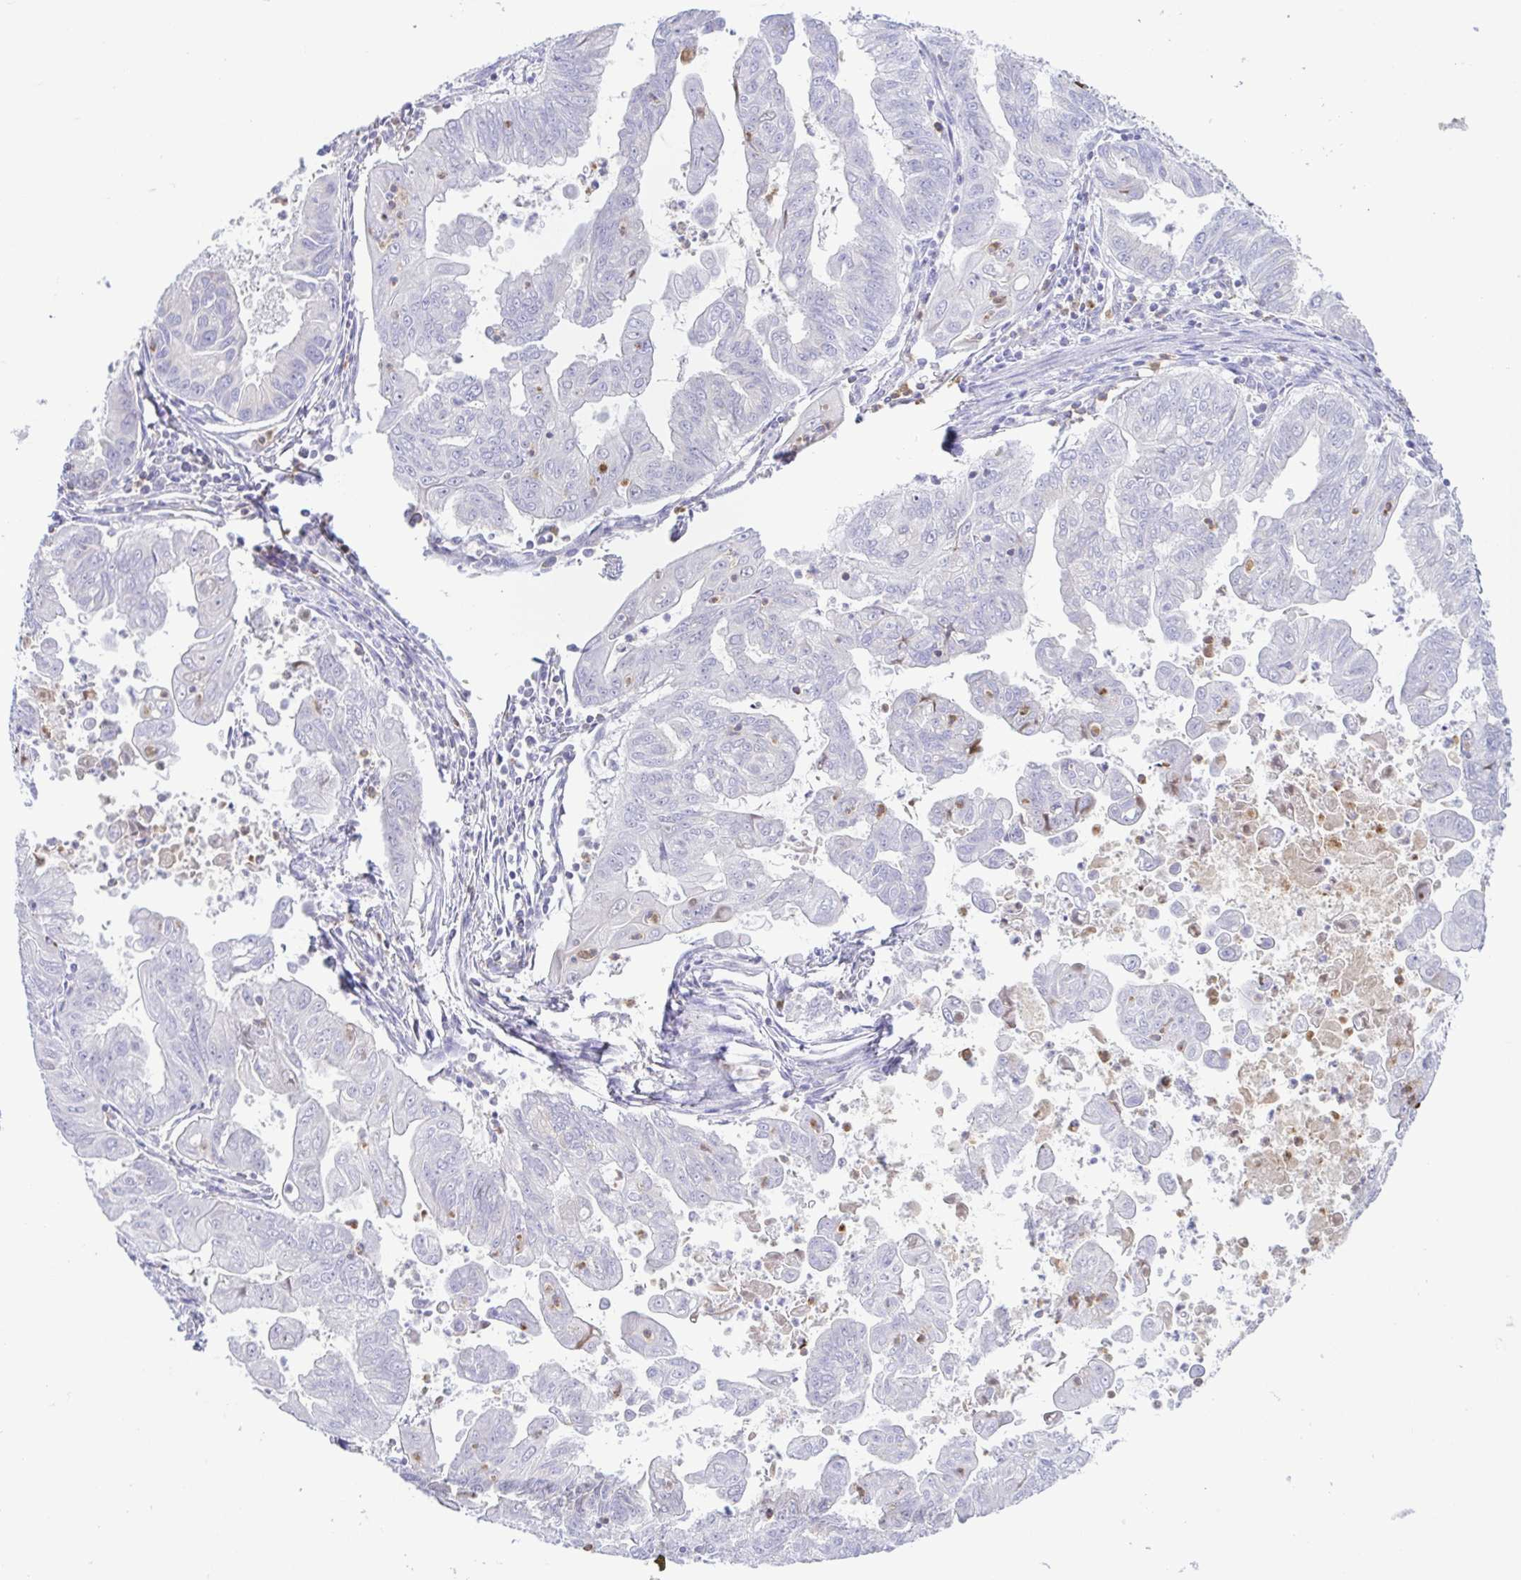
{"staining": {"intensity": "negative", "quantity": "none", "location": "none"}, "tissue": "stomach cancer", "cell_type": "Tumor cells", "image_type": "cancer", "snomed": [{"axis": "morphology", "description": "Adenocarcinoma, NOS"}, {"axis": "topography", "description": "Stomach, upper"}], "caption": "Stomach cancer stained for a protein using immunohistochemistry shows no positivity tumor cells.", "gene": "PGLYRP1", "patient": {"sex": "male", "age": 80}}